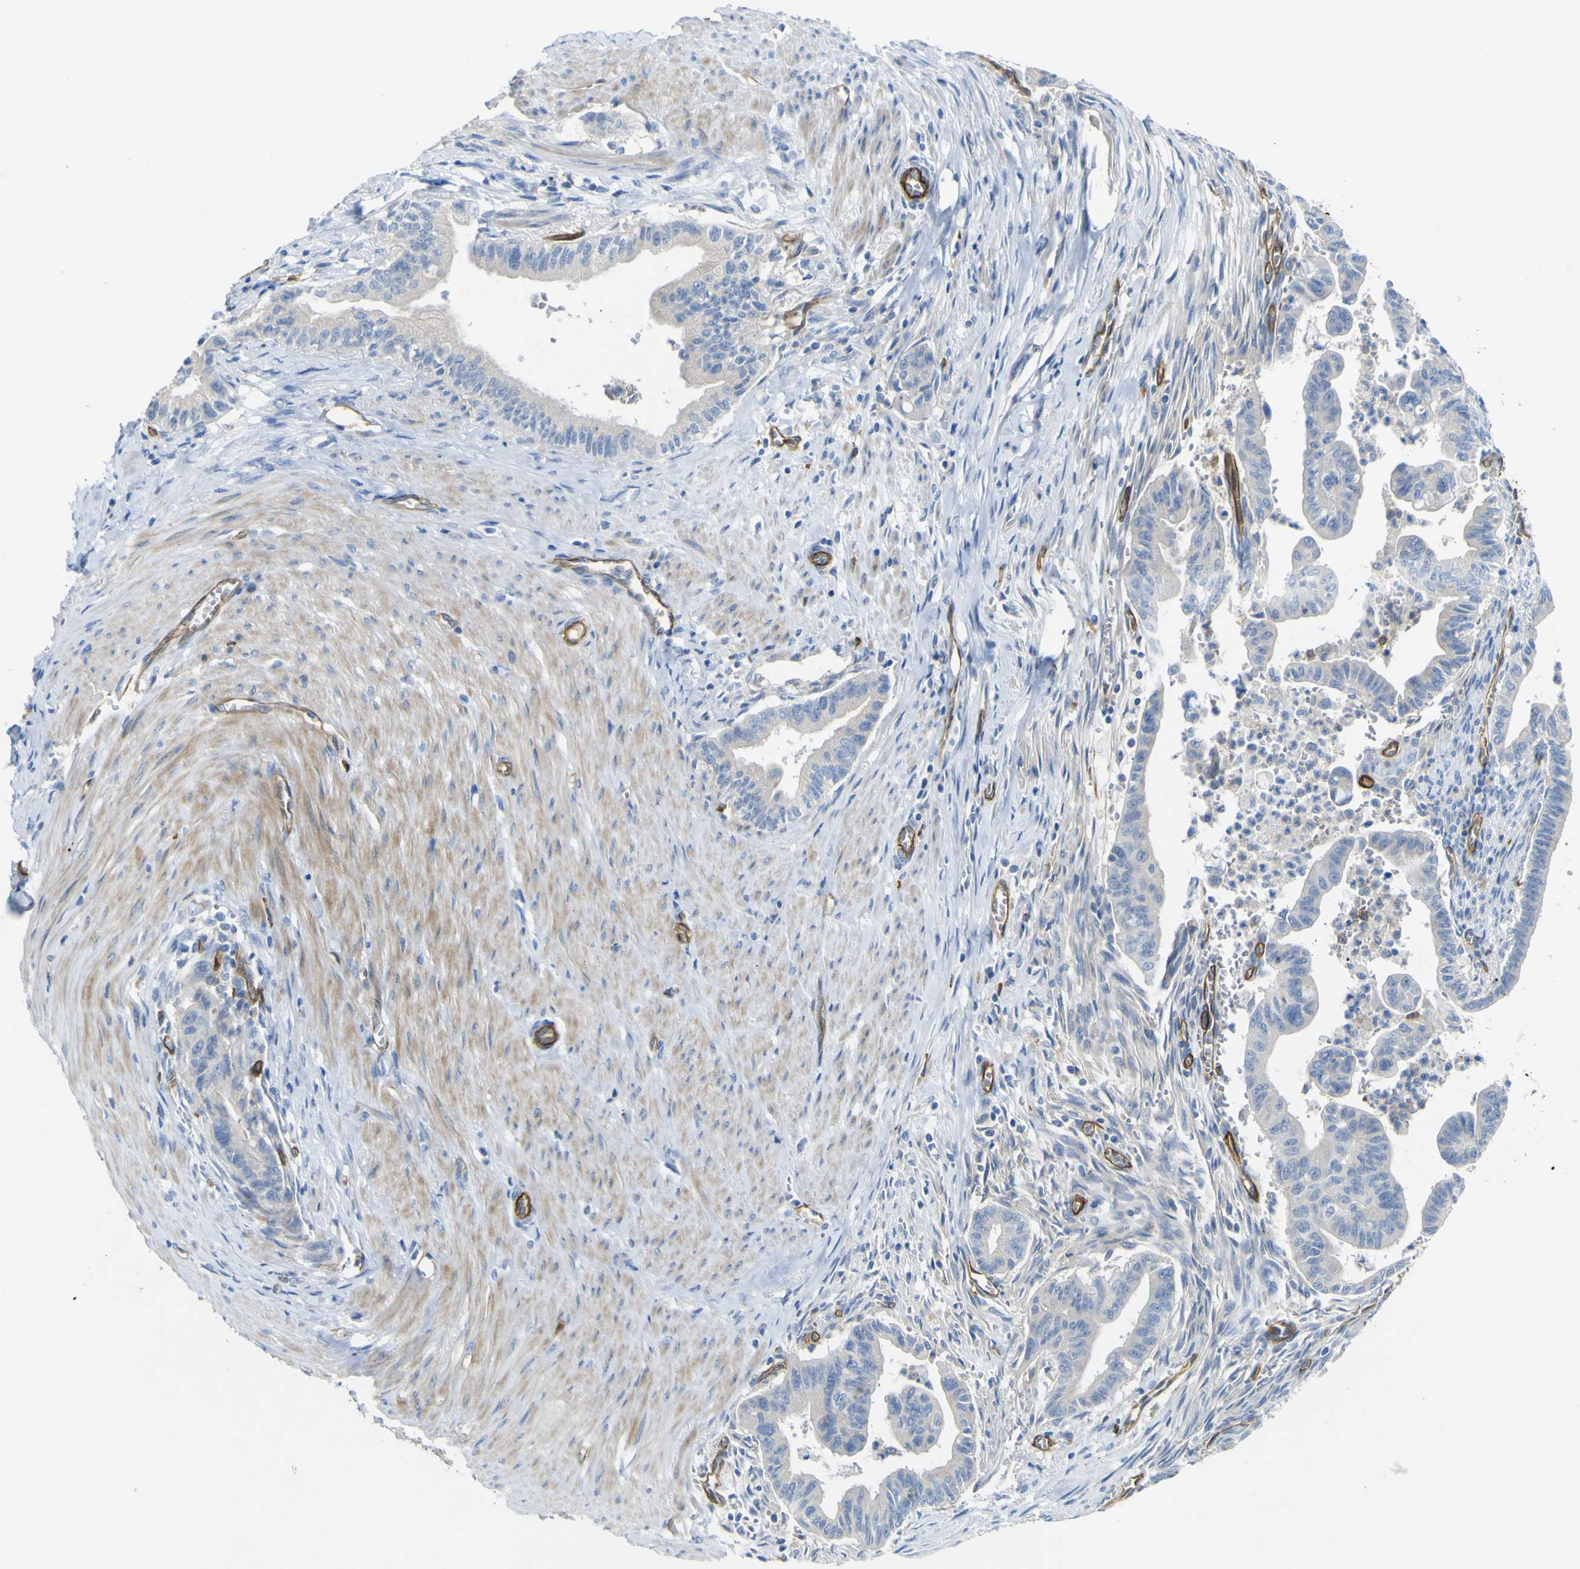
{"staining": {"intensity": "negative", "quantity": "none", "location": "none"}, "tissue": "pancreatic cancer", "cell_type": "Tumor cells", "image_type": "cancer", "snomed": [{"axis": "morphology", "description": "Adenocarcinoma, NOS"}, {"axis": "topography", "description": "Pancreas"}], "caption": "The immunohistochemistry image has no significant positivity in tumor cells of pancreatic cancer (adenocarcinoma) tissue.", "gene": "CD93", "patient": {"sex": "male", "age": 70}}